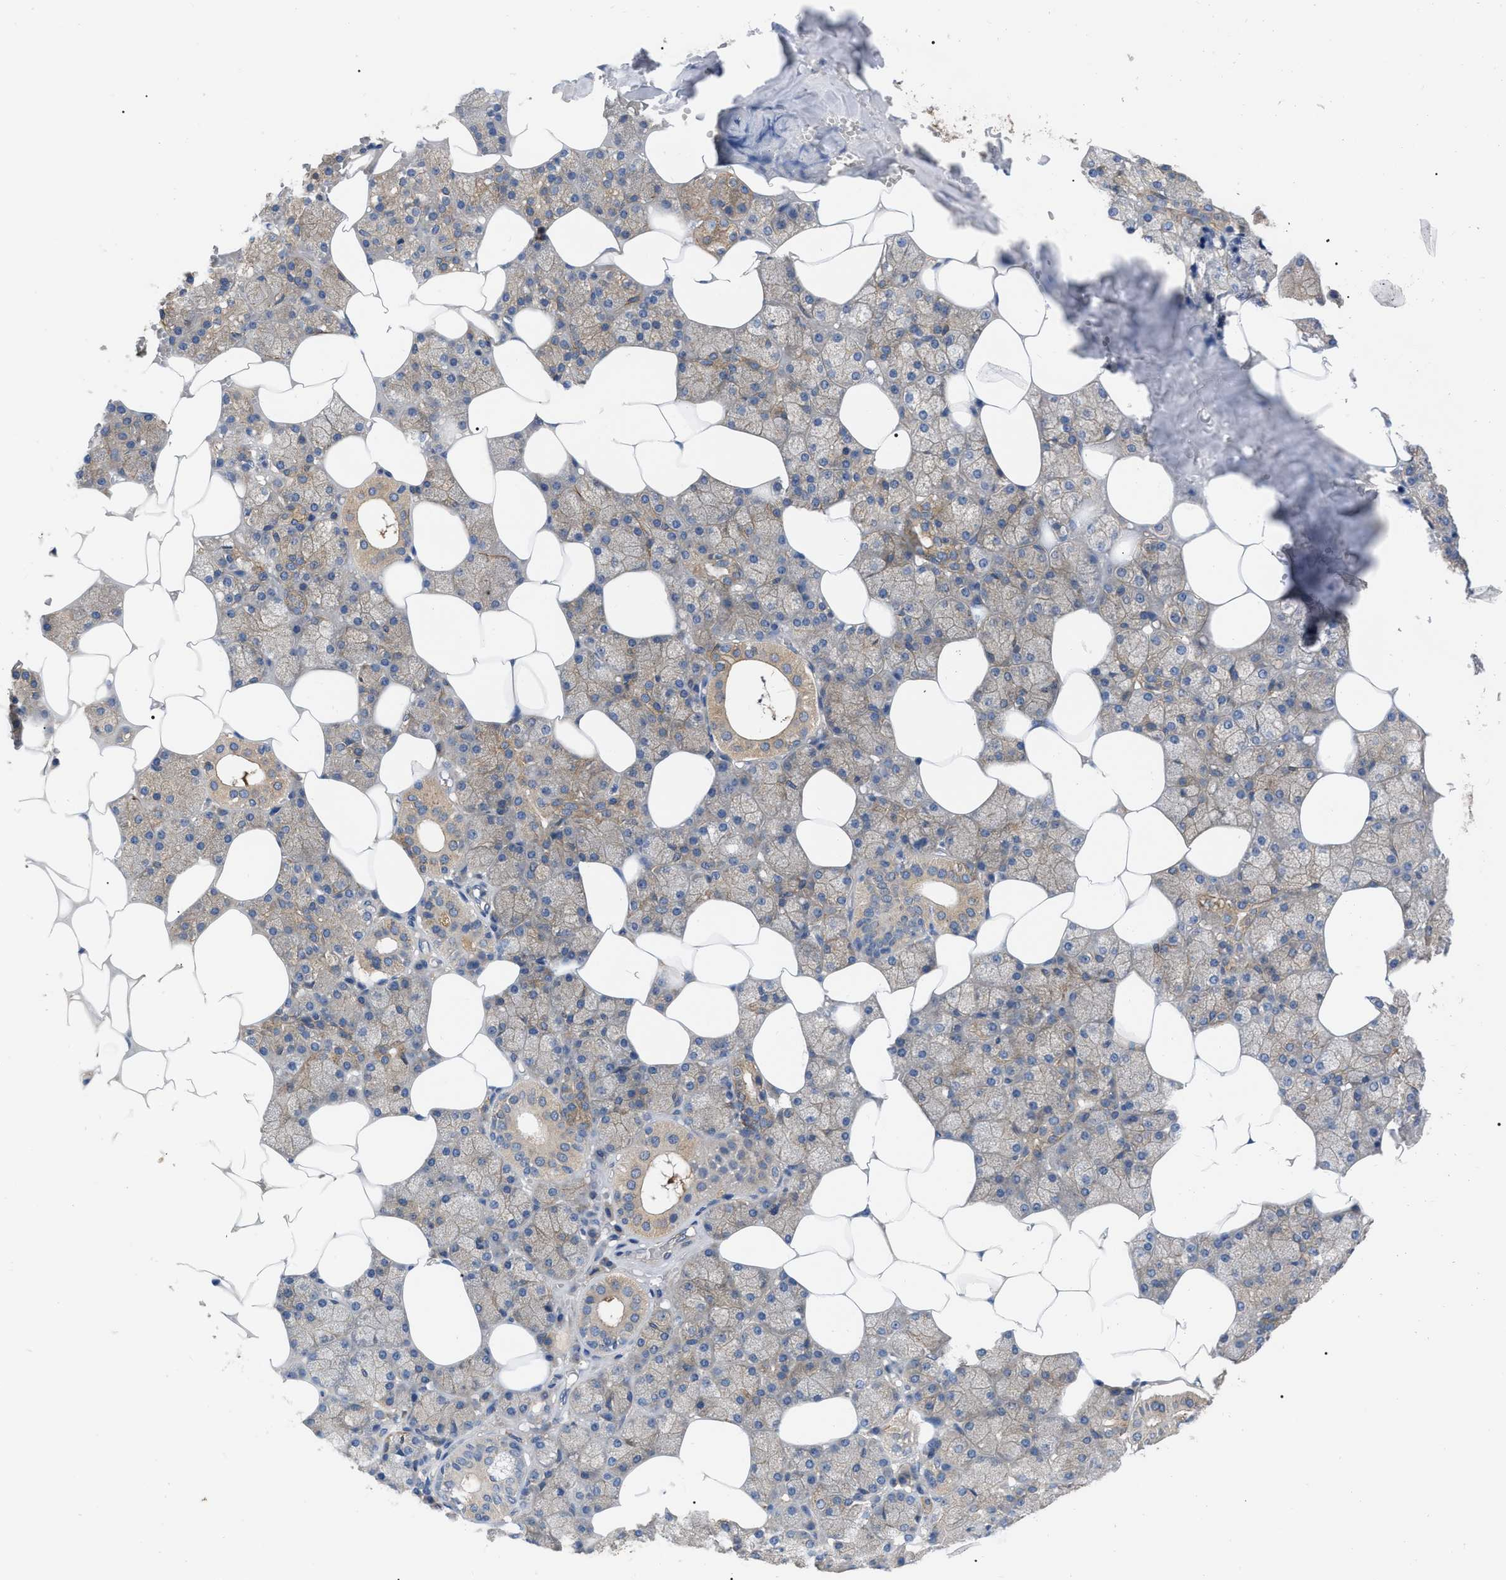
{"staining": {"intensity": "moderate", "quantity": "25%-75%", "location": "cytoplasmic/membranous"}, "tissue": "salivary gland", "cell_type": "Glandular cells", "image_type": "normal", "snomed": [{"axis": "morphology", "description": "Normal tissue, NOS"}, {"axis": "topography", "description": "Salivary gland"}], "caption": "Immunohistochemistry (IHC) staining of unremarkable salivary gland, which displays medium levels of moderate cytoplasmic/membranous expression in approximately 25%-75% of glandular cells indicating moderate cytoplasmic/membranous protein positivity. The staining was performed using DAB (brown) for protein detection and nuclei were counterstained in hematoxylin (blue).", "gene": "RABEP1", "patient": {"sex": "male", "age": 62}}